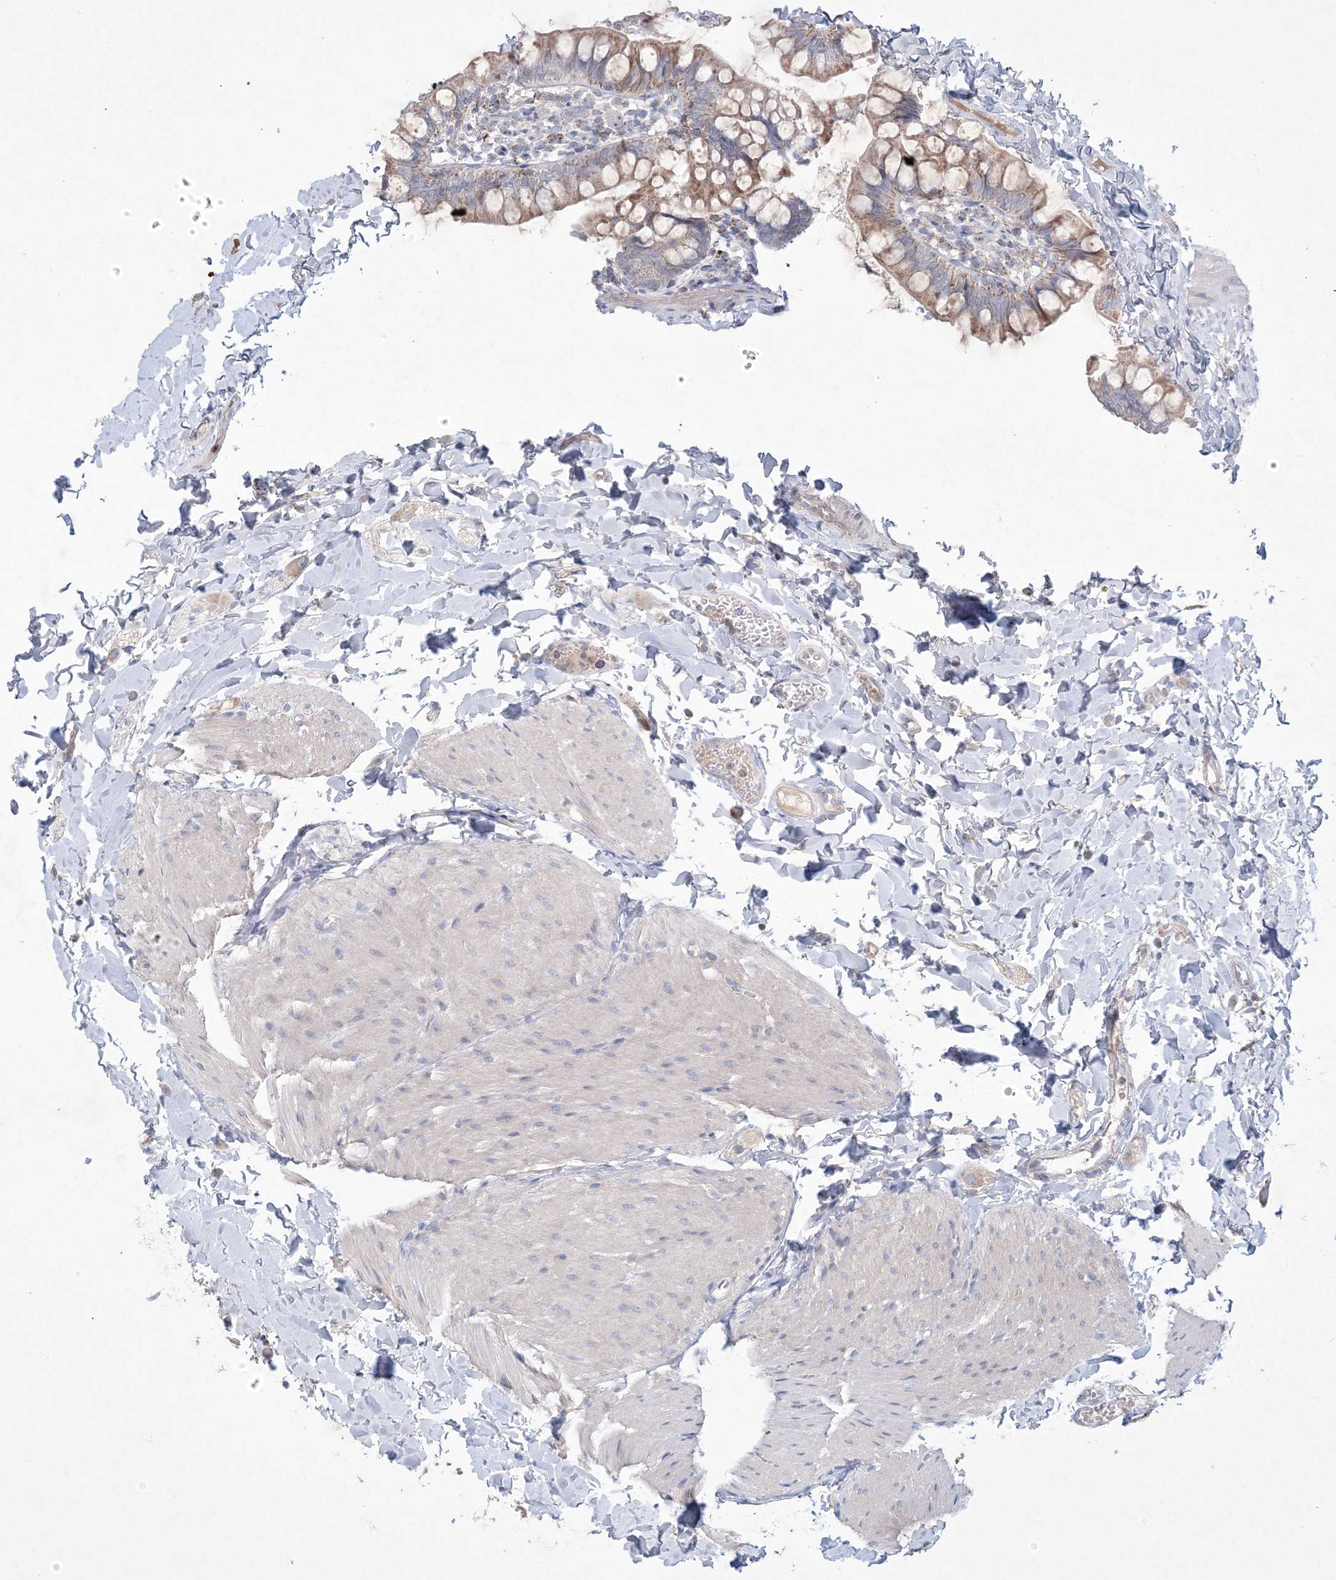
{"staining": {"intensity": "moderate", "quantity": ">75%", "location": "cytoplasmic/membranous"}, "tissue": "small intestine", "cell_type": "Glandular cells", "image_type": "normal", "snomed": [{"axis": "morphology", "description": "Normal tissue, NOS"}, {"axis": "topography", "description": "Small intestine"}], "caption": "IHC histopathology image of benign small intestine: small intestine stained using IHC reveals medium levels of moderate protein expression localized specifically in the cytoplasmic/membranous of glandular cells, appearing as a cytoplasmic/membranous brown color.", "gene": "KCTD6", "patient": {"sex": "male", "age": 7}}